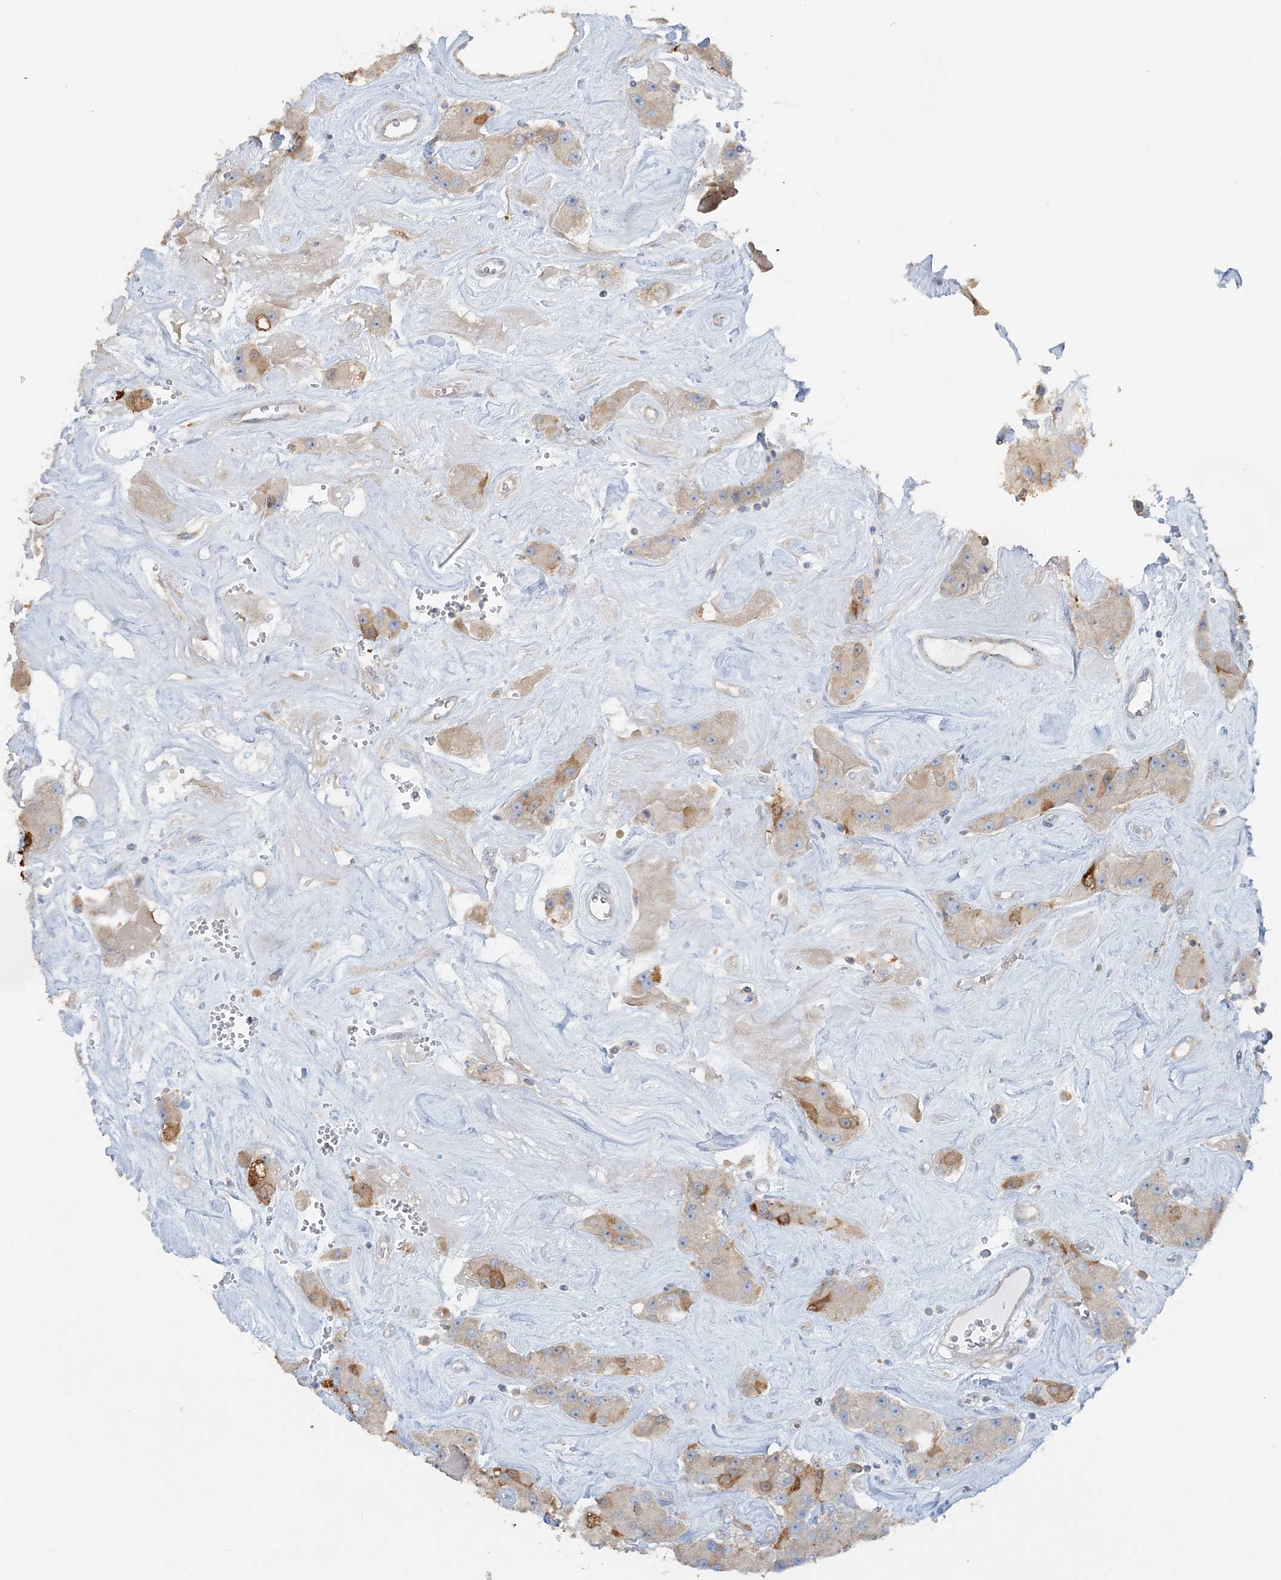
{"staining": {"intensity": "moderate", "quantity": "<25%", "location": "cytoplasmic/membranous"}, "tissue": "carcinoid", "cell_type": "Tumor cells", "image_type": "cancer", "snomed": [{"axis": "morphology", "description": "Carcinoid, malignant, NOS"}, {"axis": "topography", "description": "Pancreas"}], "caption": "Carcinoid (malignant) tissue reveals moderate cytoplasmic/membranous expression in about <25% of tumor cells The staining was performed using DAB, with brown indicating positive protein expression. Nuclei are stained blue with hematoxylin.", "gene": "TBC1D5", "patient": {"sex": "male", "age": 41}}